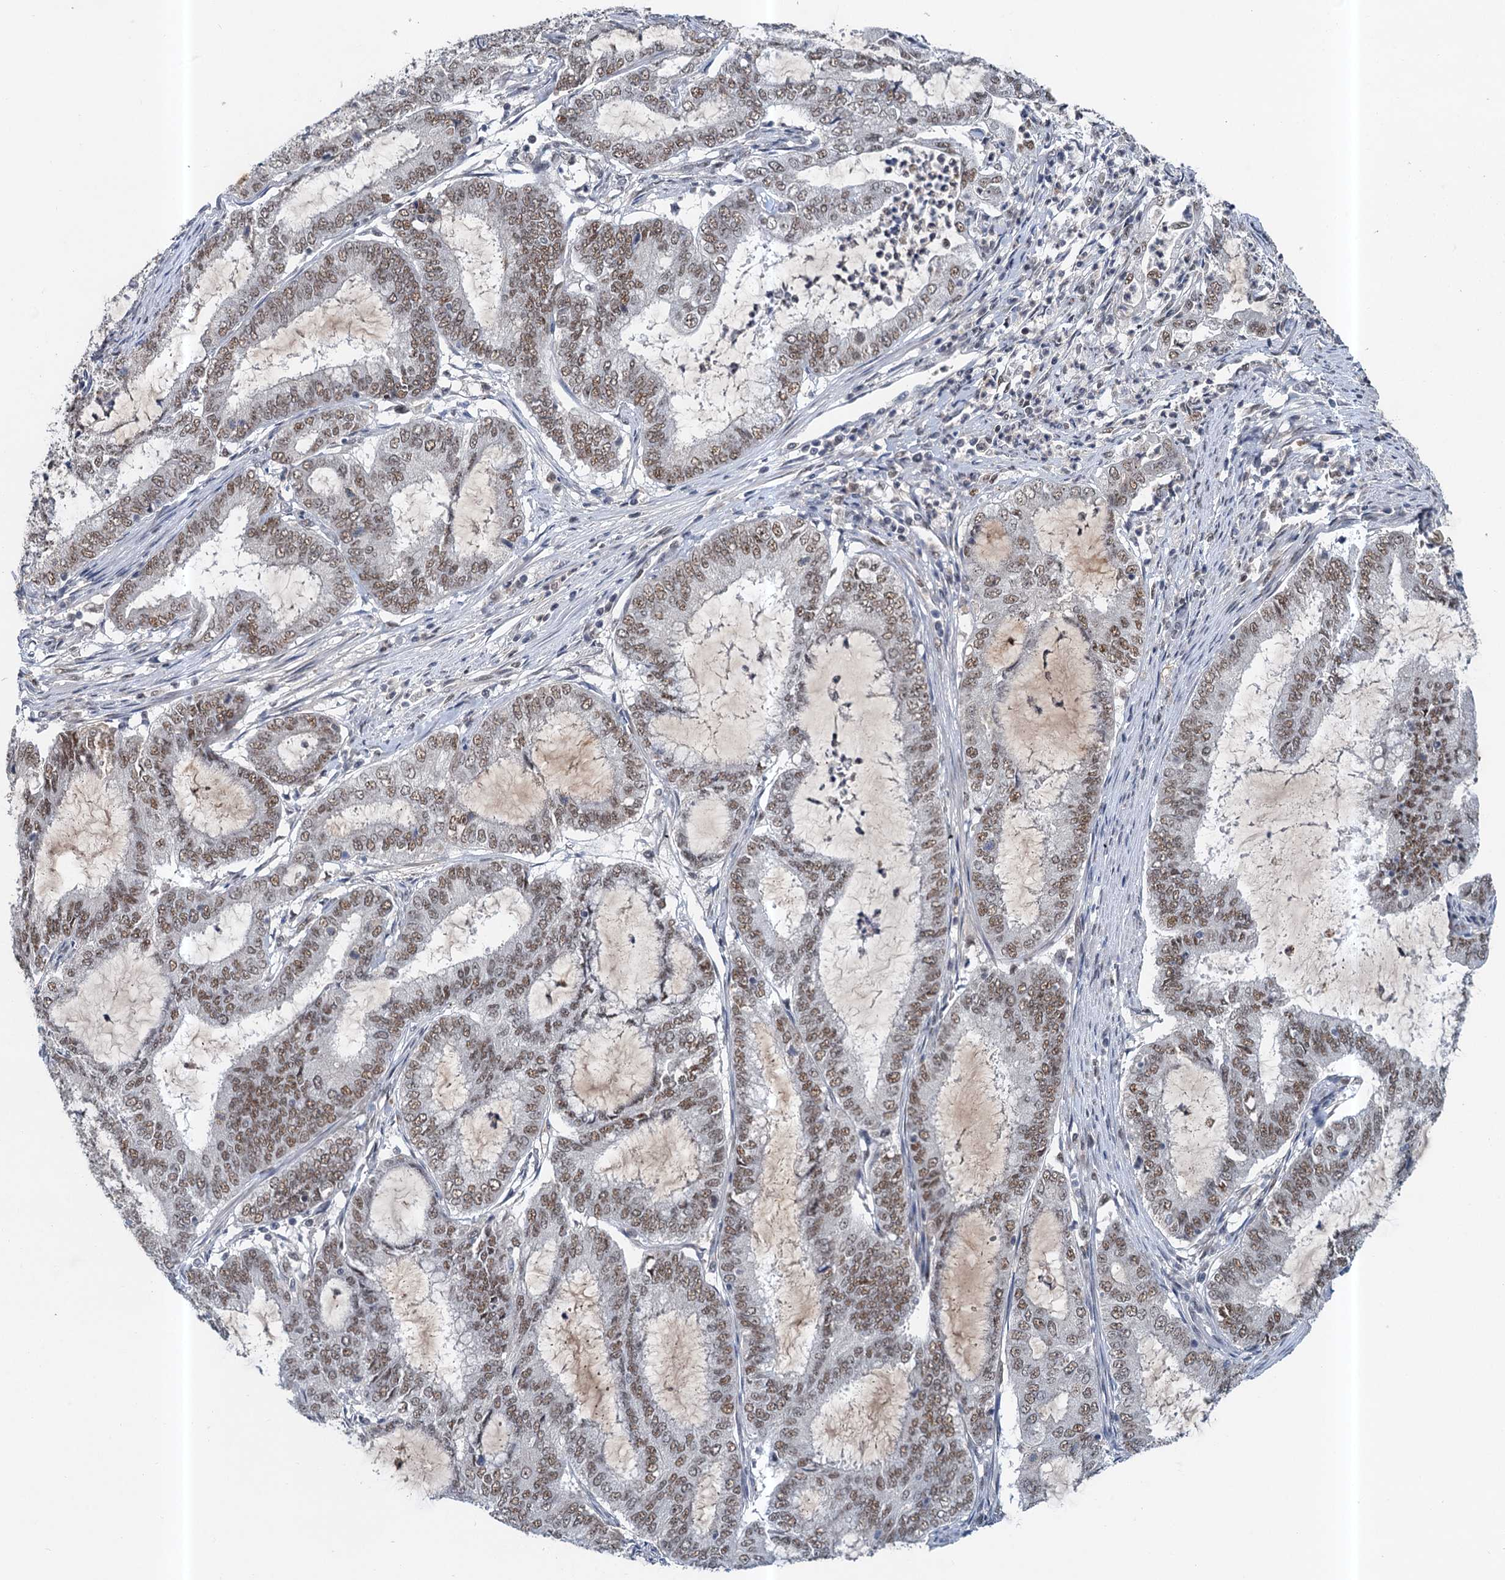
{"staining": {"intensity": "moderate", "quantity": ">75%", "location": "nuclear"}, "tissue": "endometrial cancer", "cell_type": "Tumor cells", "image_type": "cancer", "snomed": [{"axis": "morphology", "description": "Adenocarcinoma, NOS"}, {"axis": "topography", "description": "Endometrium"}], "caption": "Immunohistochemistry image of neoplastic tissue: adenocarcinoma (endometrial) stained using immunohistochemistry (IHC) demonstrates medium levels of moderate protein expression localized specifically in the nuclear of tumor cells, appearing as a nuclear brown color.", "gene": "CSTF3", "patient": {"sex": "female", "age": 51}}